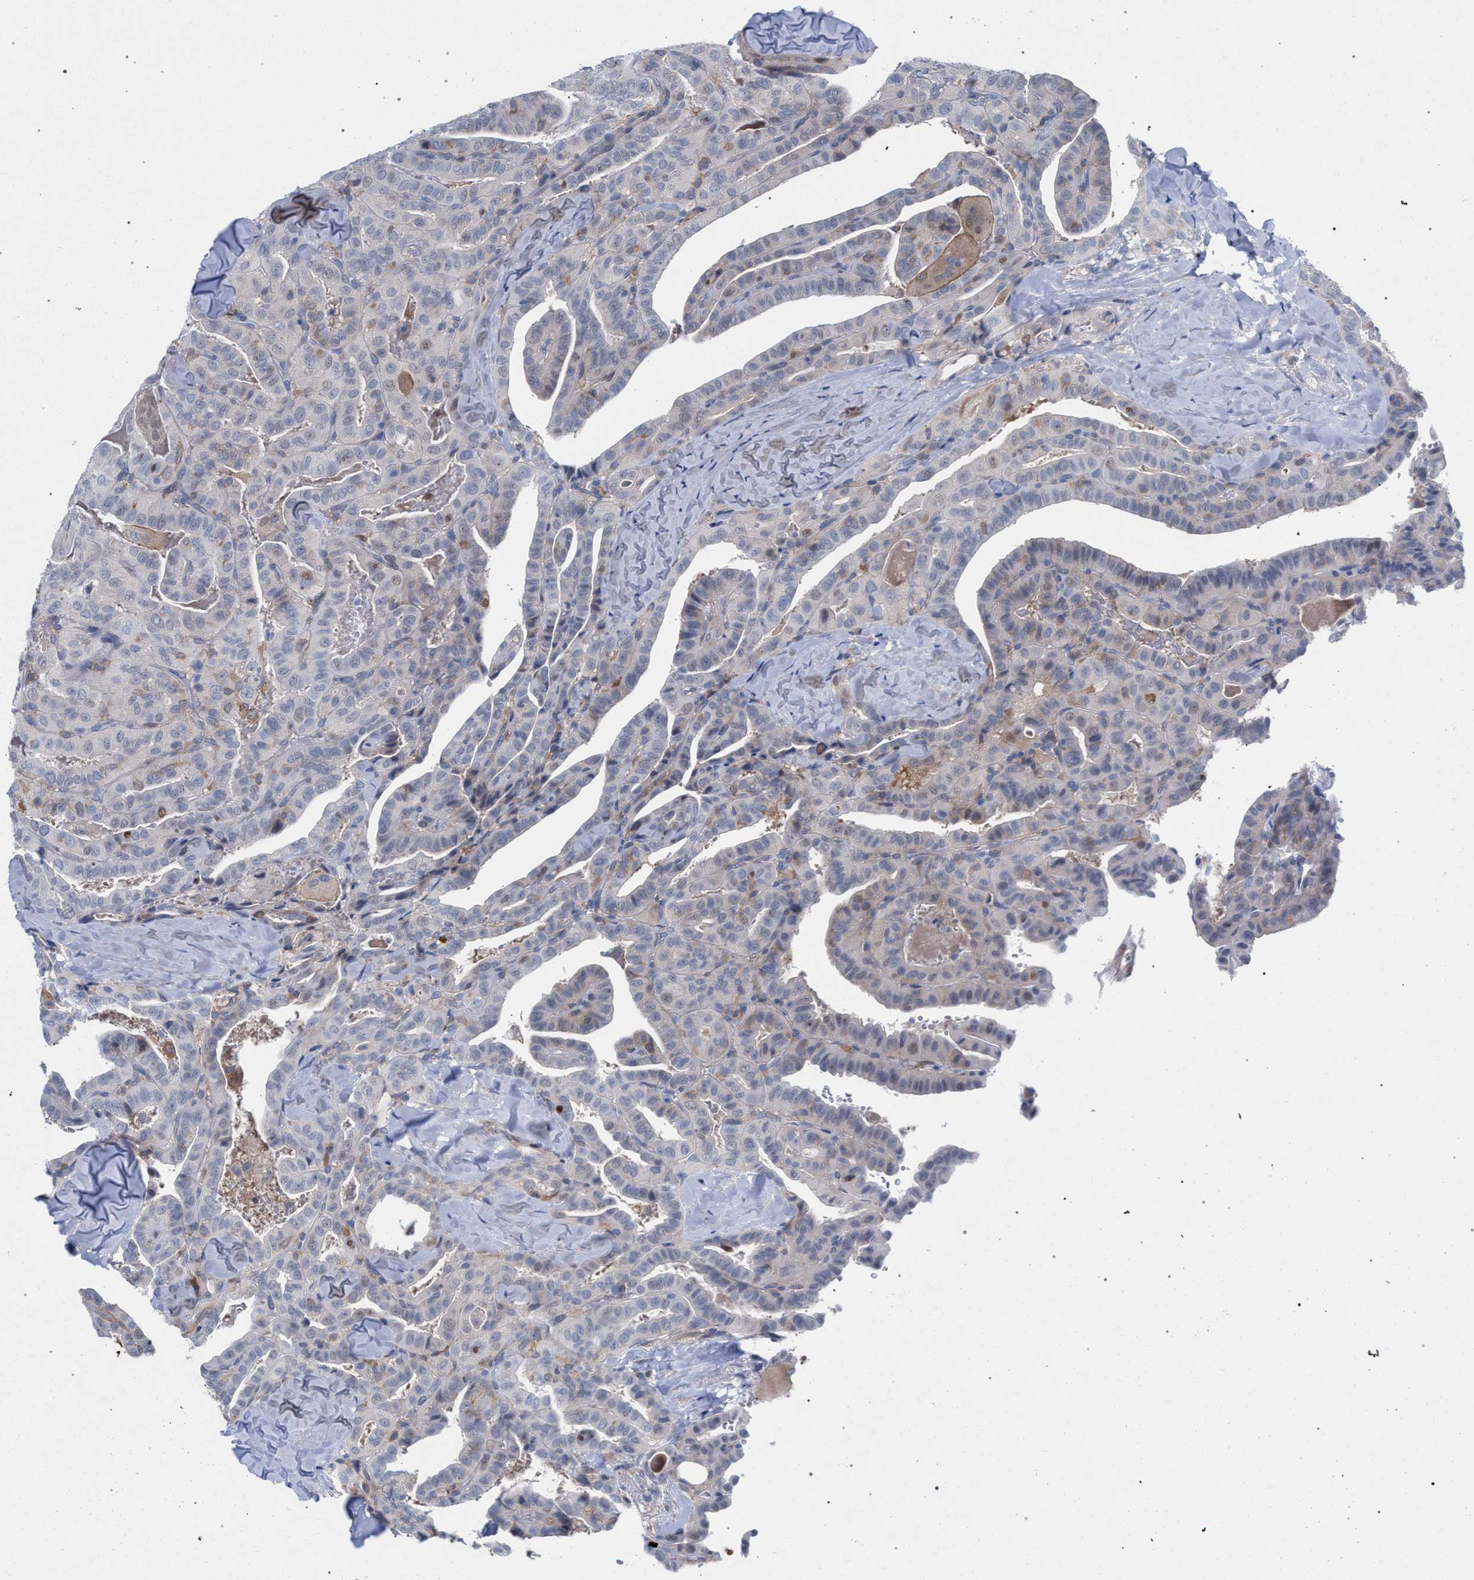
{"staining": {"intensity": "negative", "quantity": "none", "location": "none"}, "tissue": "thyroid cancer", "cell_type": "Tumor cells", "image_type": "cancer", "snomed": [{"axis": "morphology", "description": "Papillary adenocarcinoma, NOS"}, {"axis": "topography", "description": "Thyroid gland"}], "caption": "Tumor cells show no significant protein positivity in papillary adenocarcinoma (thyroid). (Brightfield microscopy of DAB IHC at high magnification).", "gene": "FHOD3", "patient": {"sex": "male", "age": 77}}